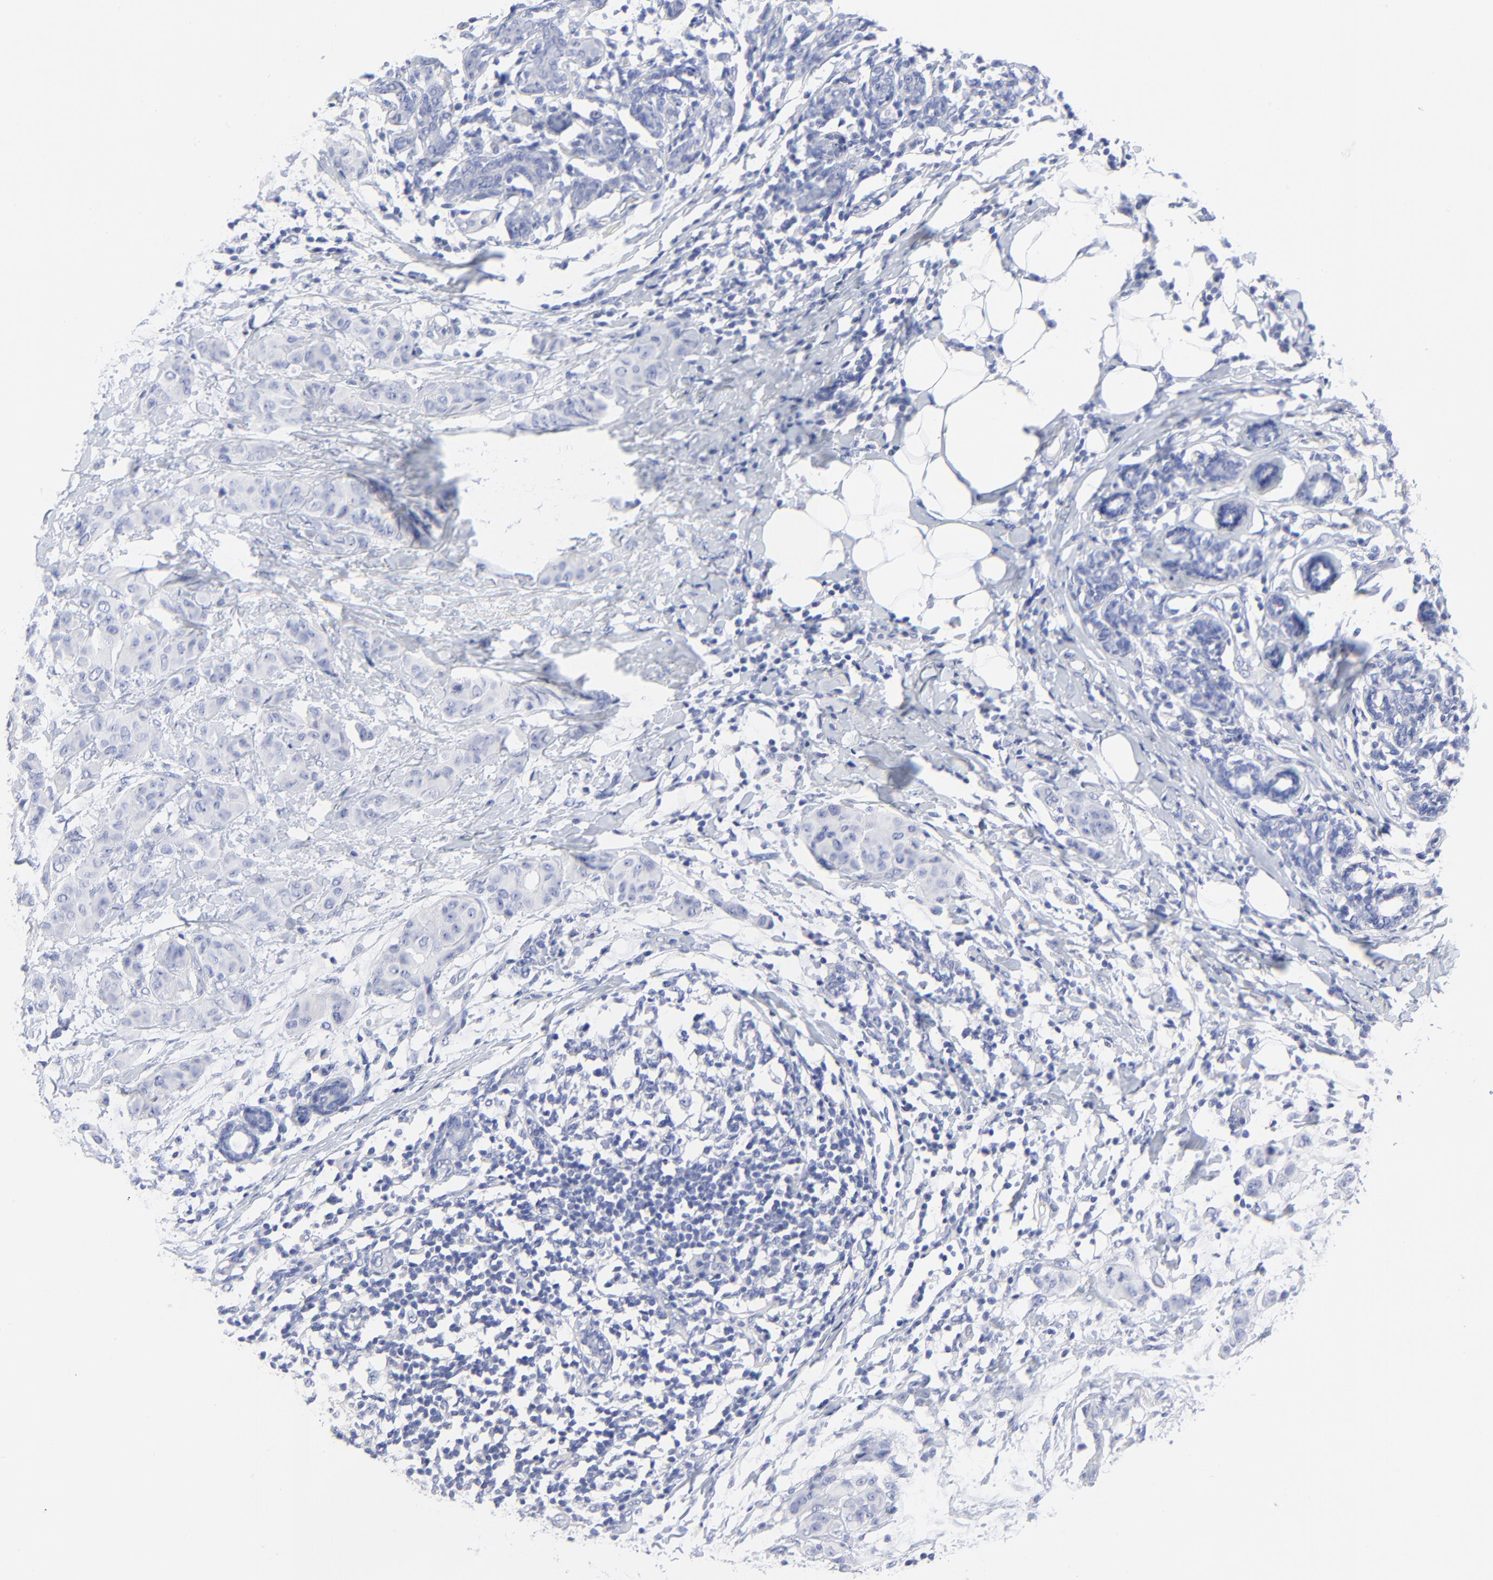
{"staining": {"intensity": "negative", "quantity": "none", "location": "none"}, "tissue": "breast cancer", "cell_type": "Tumor cells", "image_type": "cancer", "snomed": [{"axis": "morphology", "description": "Duct carcinoma"}, {"axis": "topography", "description": "Breast"}], "caption": "An IHC micrograph of breast cancer is shown. There is no staining in tumor cells of breast cancer. The staining is performed using DAB brown chromogen with nuclei counter-stained in using hematoxylin.", "gene": "PSD3", "patient": {"sex": "female", "age": 40}}